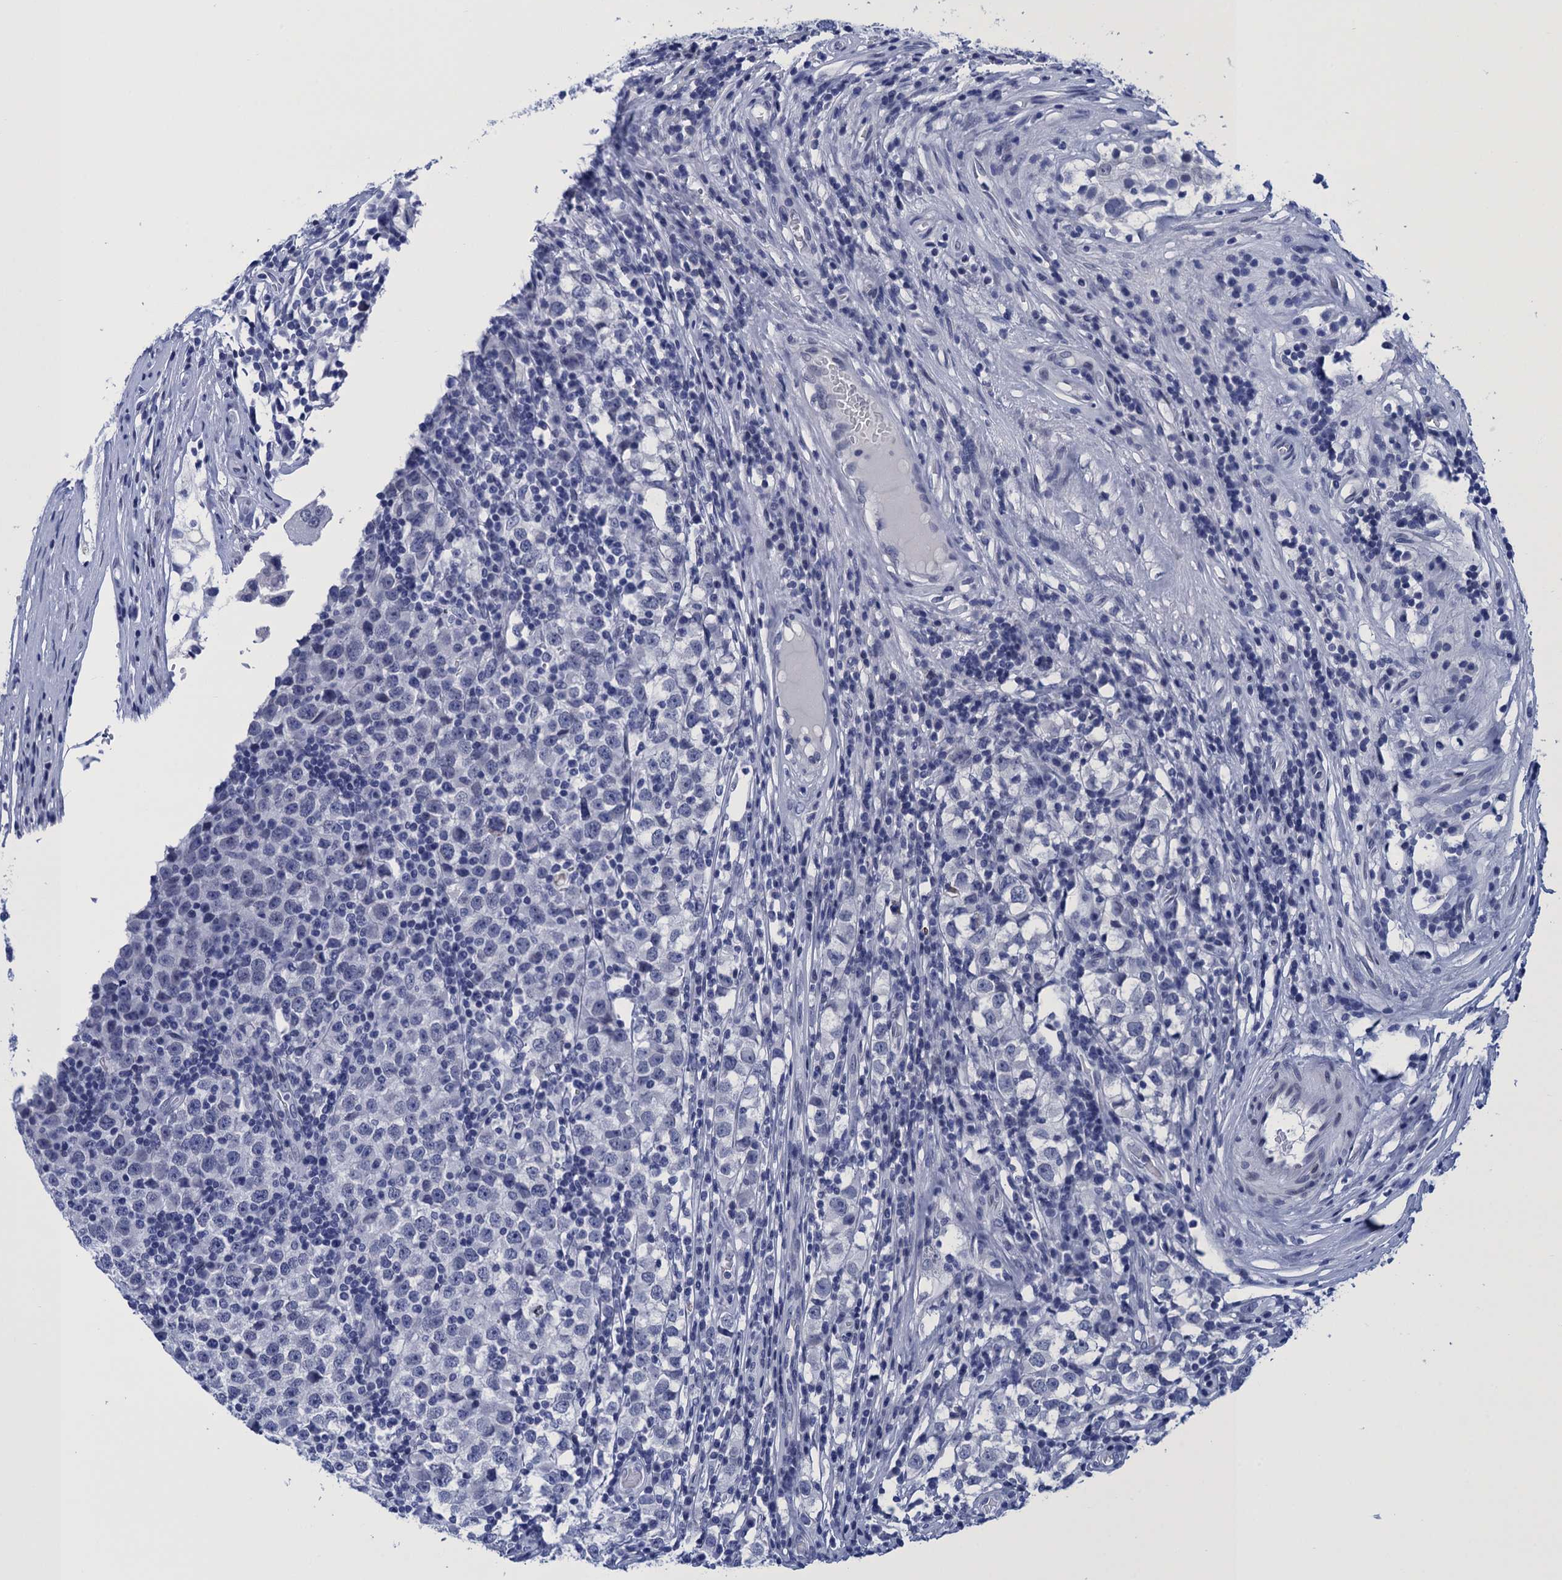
{"staining": {"intensity": "negative", "quantity": "none", "location": "none"}, "tissue": "testis cancer", "cell_type": "Tumor cells", "image_type": "cancer", "snomed": [{"axis": "morphology", "description": "Seminoma, NOS"}, {"axis": "topography", "description": "Testis"}], "caption": "Immunohistochemistry of human testis cancer displays no staining in tumor cells. (Brightfield microscopy of DAB (3,3'-diaminobenzidine) immunohistochemistry at high magnification).", "gene": "METTL25", "patient": {"sex": "male", "age": 65}}